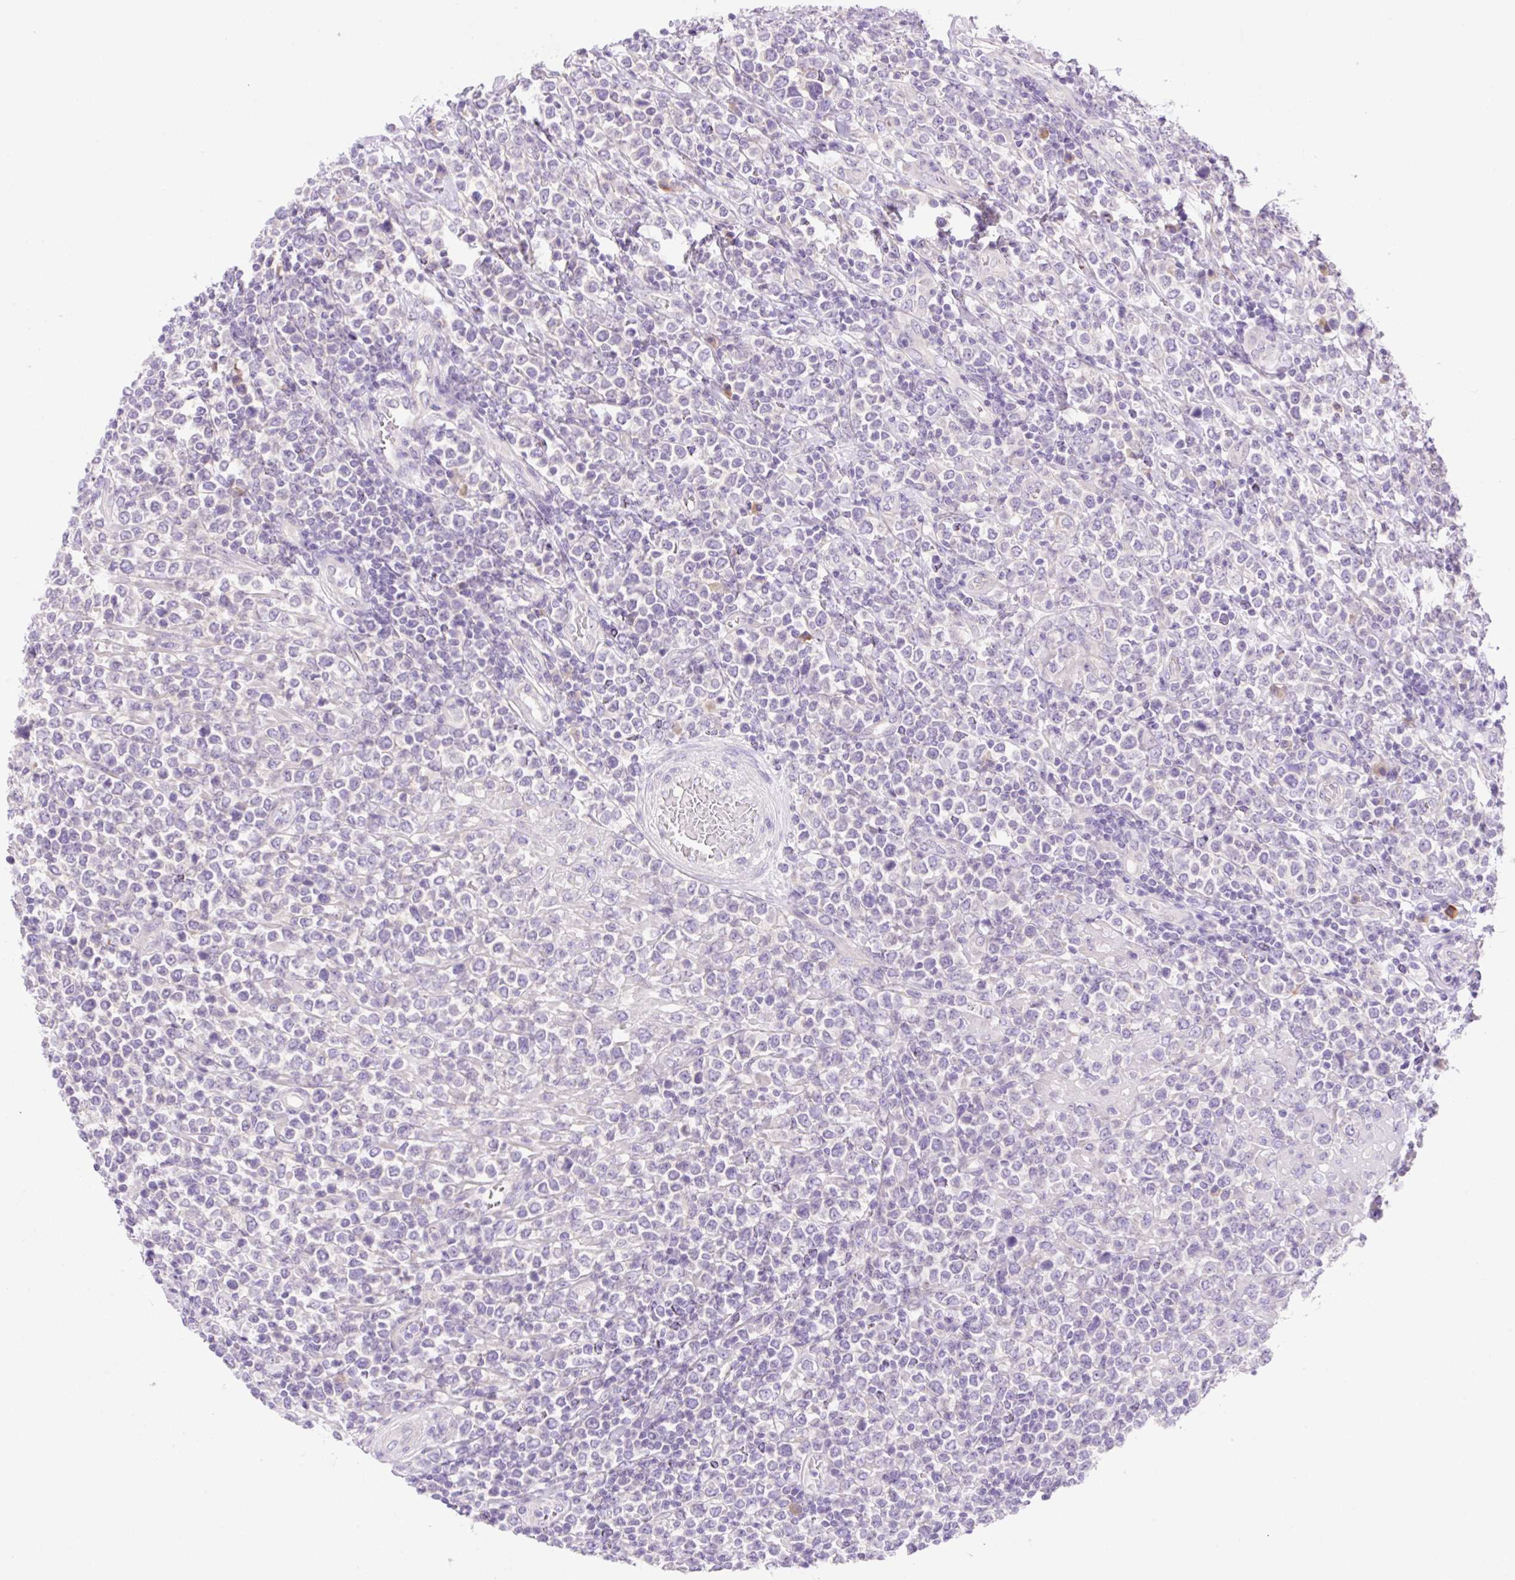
{"staining": {"intensity": "negative", "quantity": "none", "location": "none"}, "tissue": "lymphoma", "cell_type": "Tumor cells", "image_type": "cancer", "snomed": [{"axis": "morphology", "description": "Malignant lymphoma, non-Hodgkin's type, High grade"}, {"axis": "topography", "description": "Soft tissue"}], "caption": "Tumor cells show no significant protein expression in lymphoma.", "gene": "CELF6", "patient": {"sex": "female", "age": 56}}